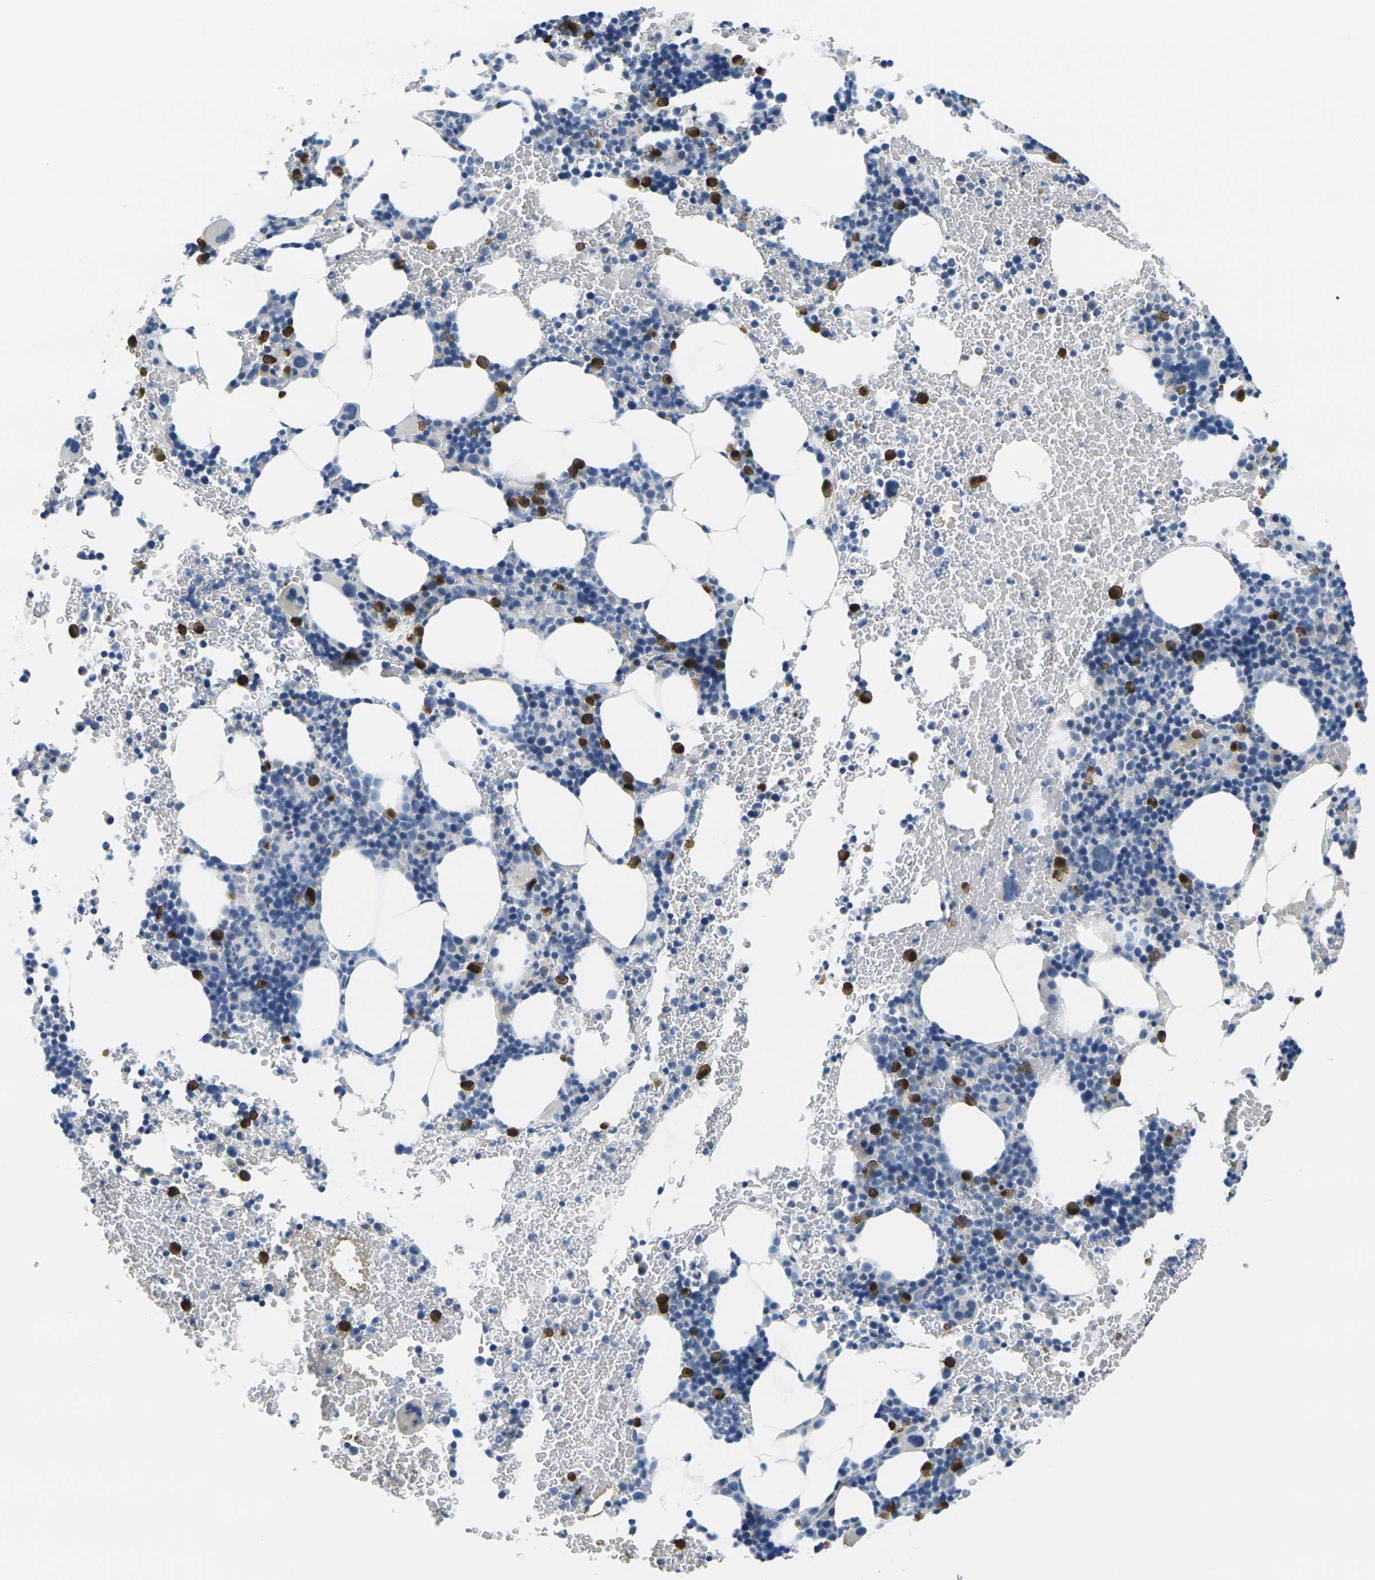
{"staining": {"intensity": "strong", "quantity": "<25%", "location": "cytoplasmic/membranous,nuclear"}, "tissue": "bone marrow", "cell_type": "Hematopoietic cells", "image_type": "normal", "snomed": [{"axis": "morphology", "description": "Normal tissue, NOS"}, {"axis": "morphology", "description": "Inflammation, NOS"}, {"axis": "topography", "description": "Bone marrow"}], "caption": "This is a histology image of IHC staining of benign bone marrow, which shows strong positivity in the cytoplasmic/membranous,nuclear of hematopoietic cells.", "gene": "GPR15", "patient": {"sex": "female", "age": 70}}